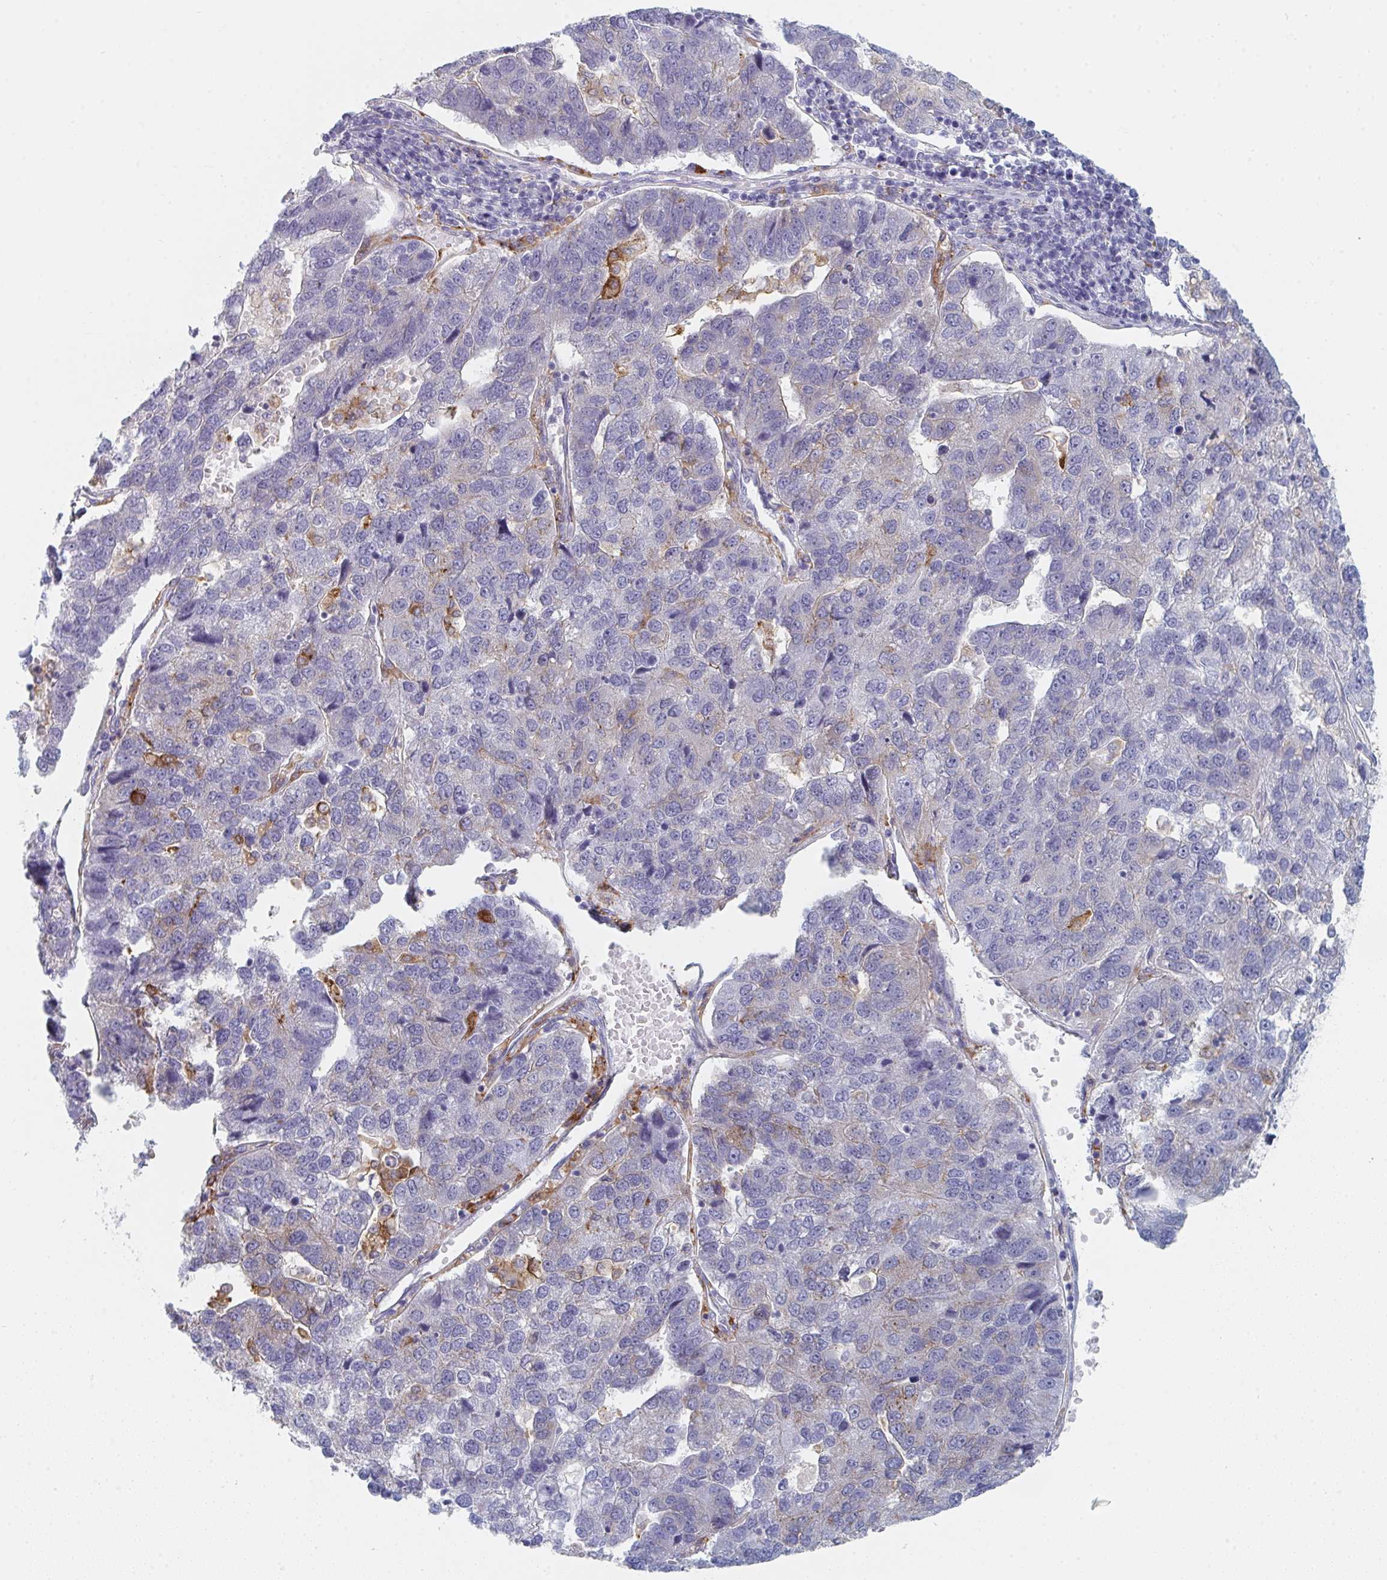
{"staining": {"intensity": "moderate", "quantity": "<25%", "location": "cytoplasmic/membranous"}, "tissue": "pancreatic cancer", "cell_type": "Tumor cells", "image_type": "cancer", "snomed": [{"axis": "morphology", "description": "Adenocarcinoma, NOS"}, {"axis": "topography", "description": "Pancreas"}], "caption": "Moderate cytoplasmic/membranous expression for a protein is seen in approximately <25% of tumor cells of pancreatic adenocarcinoma using IHC.", "gene": "DAB2", "patient": {"sex": "female", "age": 61}}